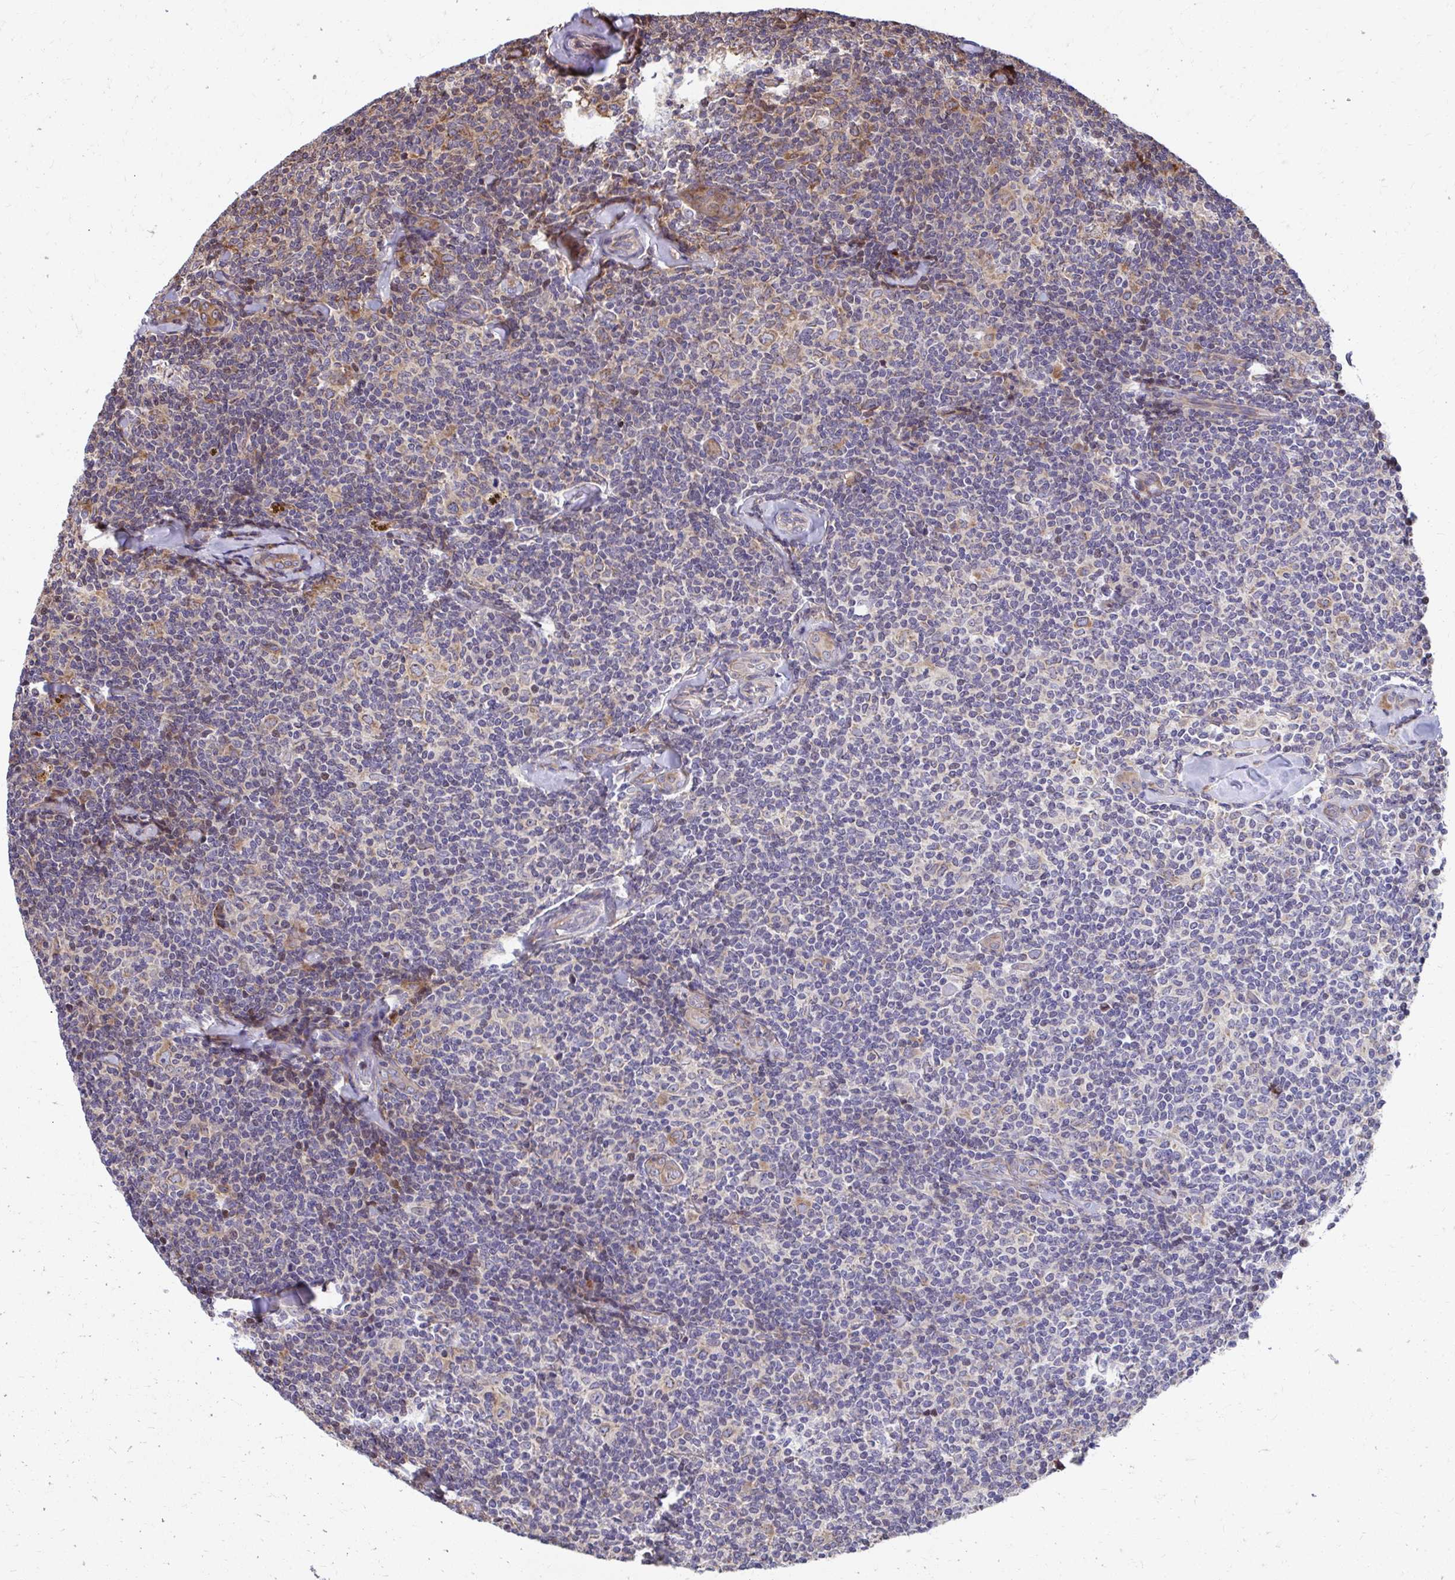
{"staining": {"intensity": "moderate", "quantity": "<25%", "location": "cytoplasmic/membranous"}, "tissue": "lymphoma", "cell_type": "Tumor cells", "image_type": "cancer", "snomed": [{"axis": "morphology", "description": "Malignant lymphoma, non-Hodgkin's type, Low grade"}, {"axis": "topography", "description": "Lymph node"}], "caption": "Moderate cytoplasmic/membranous protein expression is seen in about <25% of tumor cells in lymphoma. Using DAB (3,3'-diaminobenzidine) (brown) and hematoxylin (blue) stains, captured at high magnification using brightfield microscopy.", "gene": "ZNF778", "patient": {"sex": "female", "age": 56}}